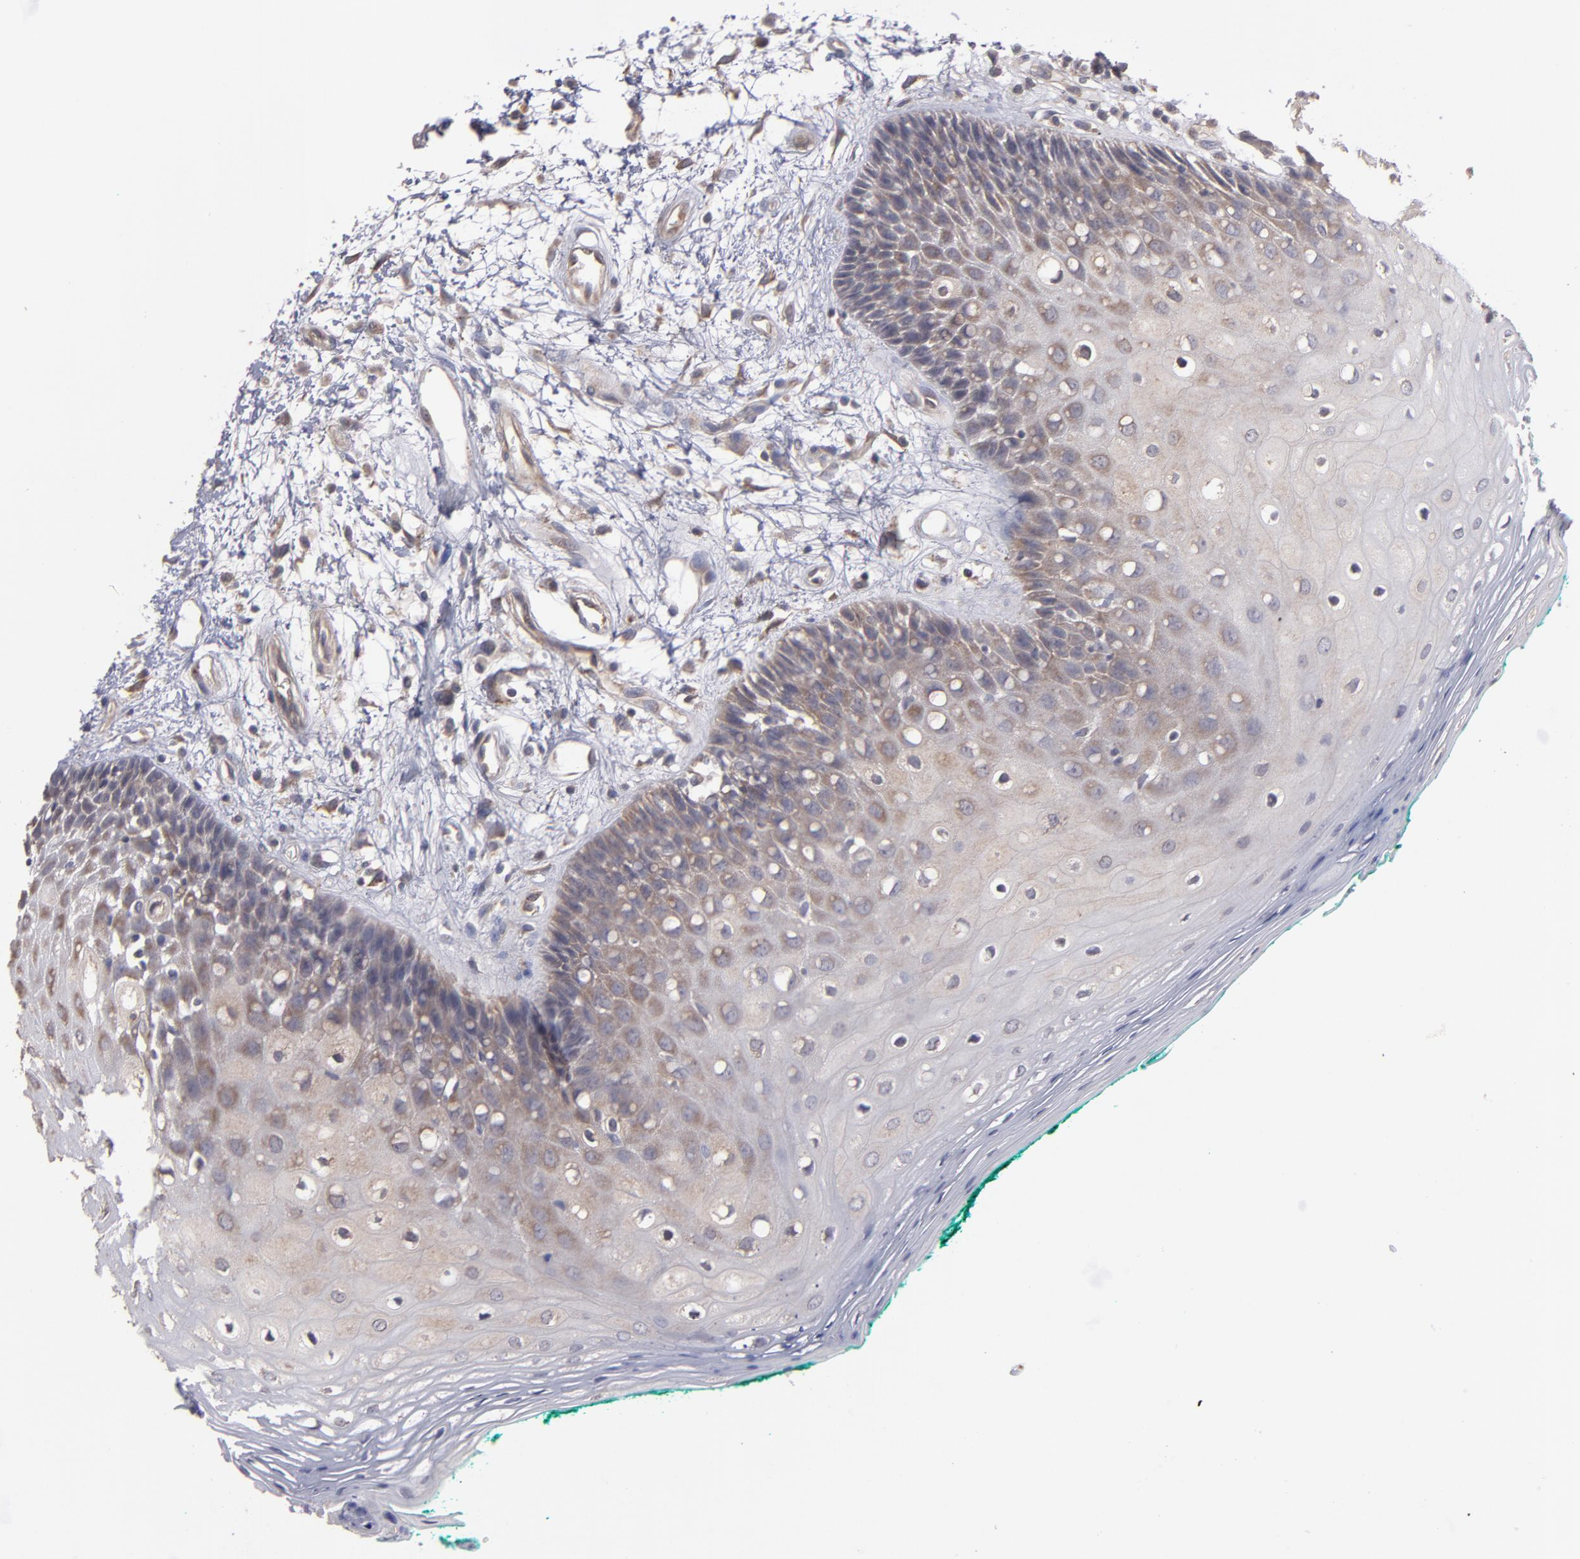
{"staining": {"intensity": "weak", "quantity": "25%-75%", "location": "cytoplasmic/membranous"}, "tissue": "oral mucosa", "cell_type": "Squamous epithelial cells", "image_type": "normal", "snomed": [{"axis": "morphology", "description": "Normal tissue, NOS"}, {"axis": "morphology", "description": "Squamous cell carcinoma, NOS"}, {"axis": "topography", "description": "Skeletal muscle"}, {"axis": "topography", "description": "Oral tissue"}, {"axis": "topography", "description": "Head-Neck"}], "caption": "A photomicrograph showing weak cytoplasmic/membranous staining in about 25%-75% of squamous epithelial cells in unremarkable oral mucosa, as visualized by brown immunohistochemical staining.", "gene": "CTSO", "patient": {"sex": "female", "age": 84}}